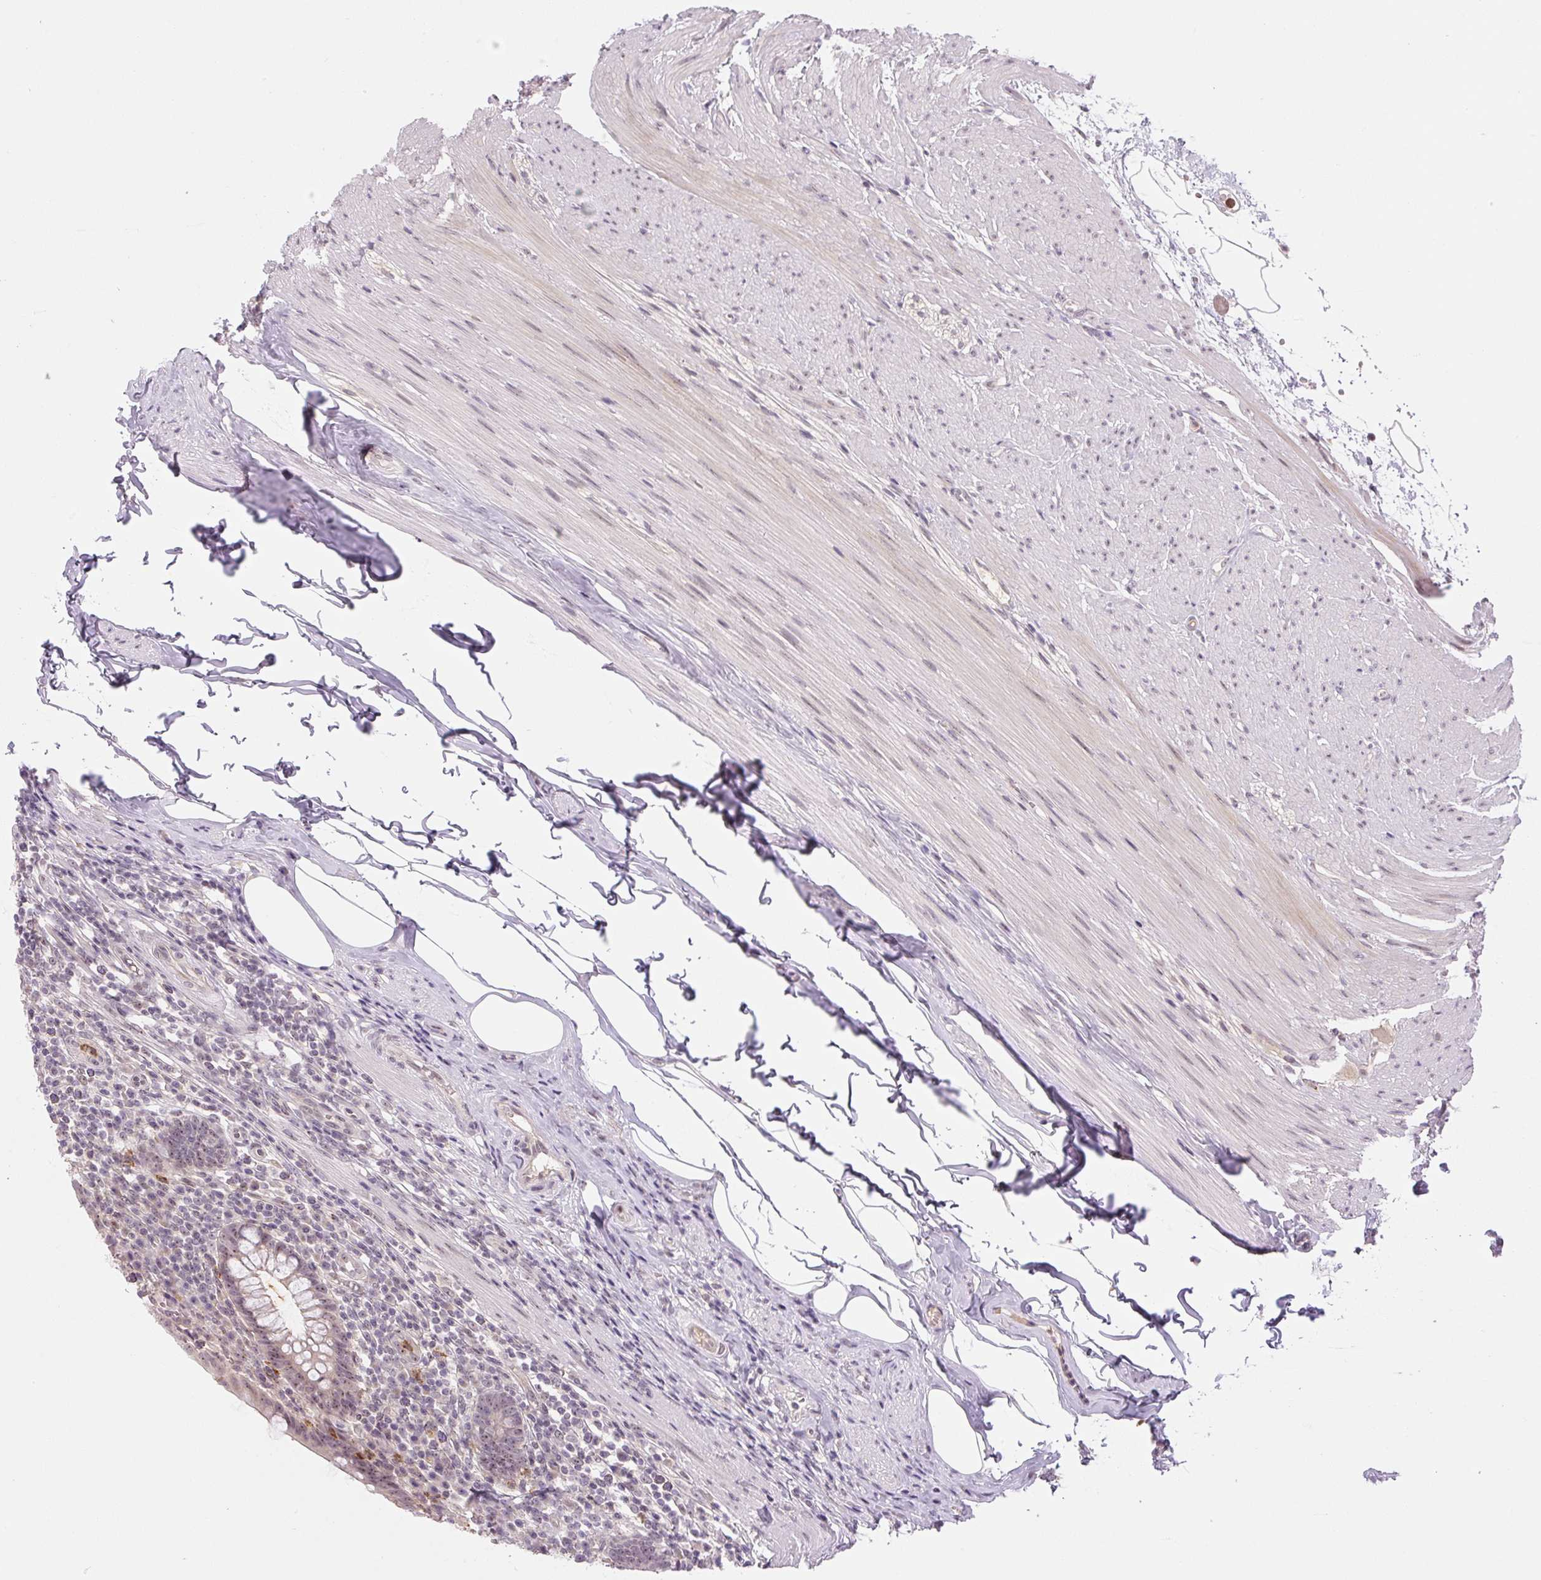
{"staining": {"intensity": "weak", "quantity": "<25%", "location": "nuclear"}, "tissue": "appendix", "cell_type": "Glandular cells", "image_type": "normal", "snomed": [{"axis": "morphology", "description": "Normal tissue, NOS"}, {"axis": "topography", "description": "Appendix"}], "caption": "This is an IHC micrograph of unremarkable appendix. There is no expression in glandular cells.", "gene": "SGF29", "patient": {"sex": "female", "age": 56}}